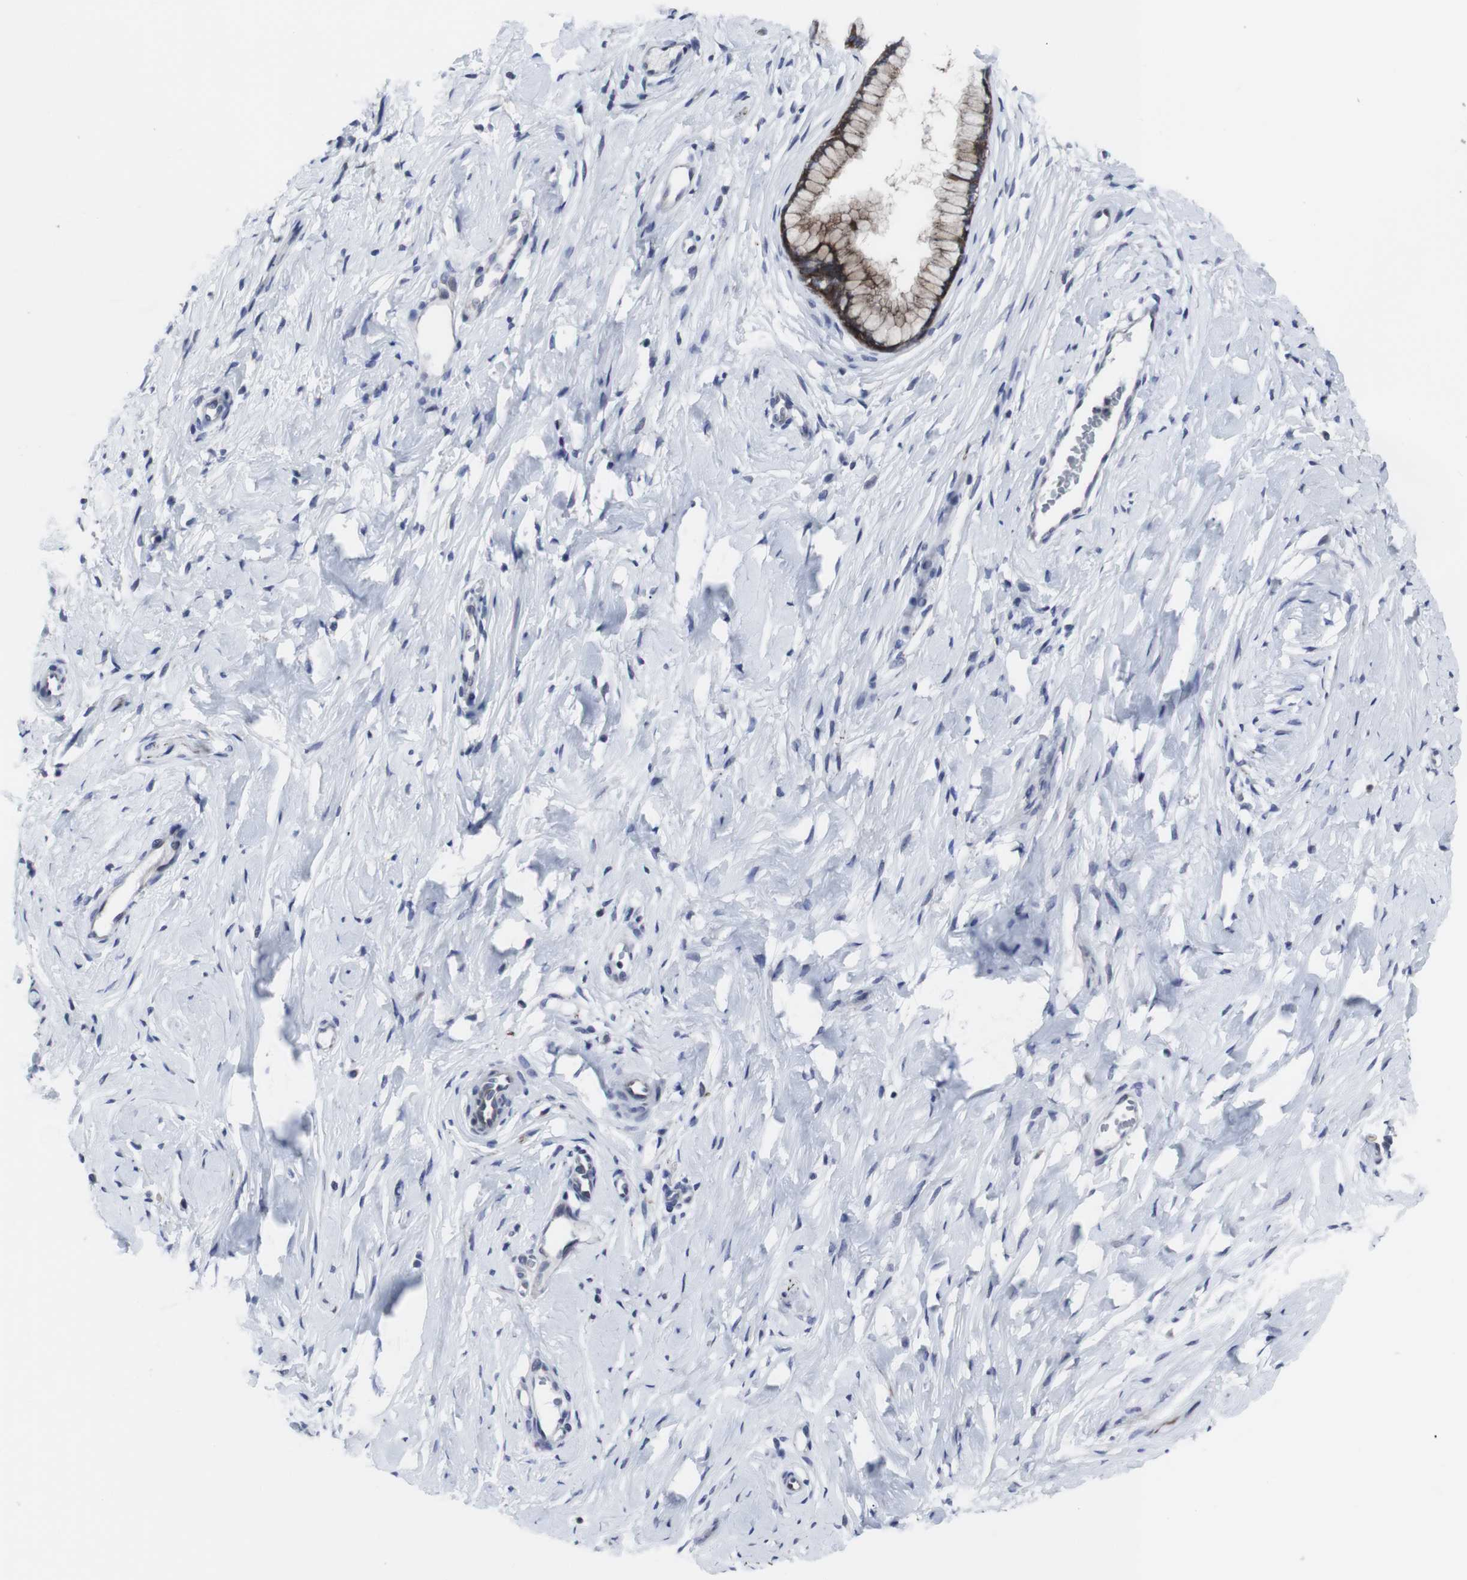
{"staining": {"intensity": "strong", "quantity": ">75%", "location": "cytoplasmic/membranous"}, "tissue": "cervix", "cell_type": "Glandular cells", "image_type": "normal", "snomed": [{"axis": "morphology", "description": "Normal tissue, NOS"}, {"axis": "topography", "description": "Cervix"}], "caption": "This micrograph demonstrates IHC staining of unremarkable cervix, with high strong cytoplasmic/membranous positivity in about >75% of glandular cells.", "gene": "HPRT1", "patient": {"sex": "female", "age": 65}}